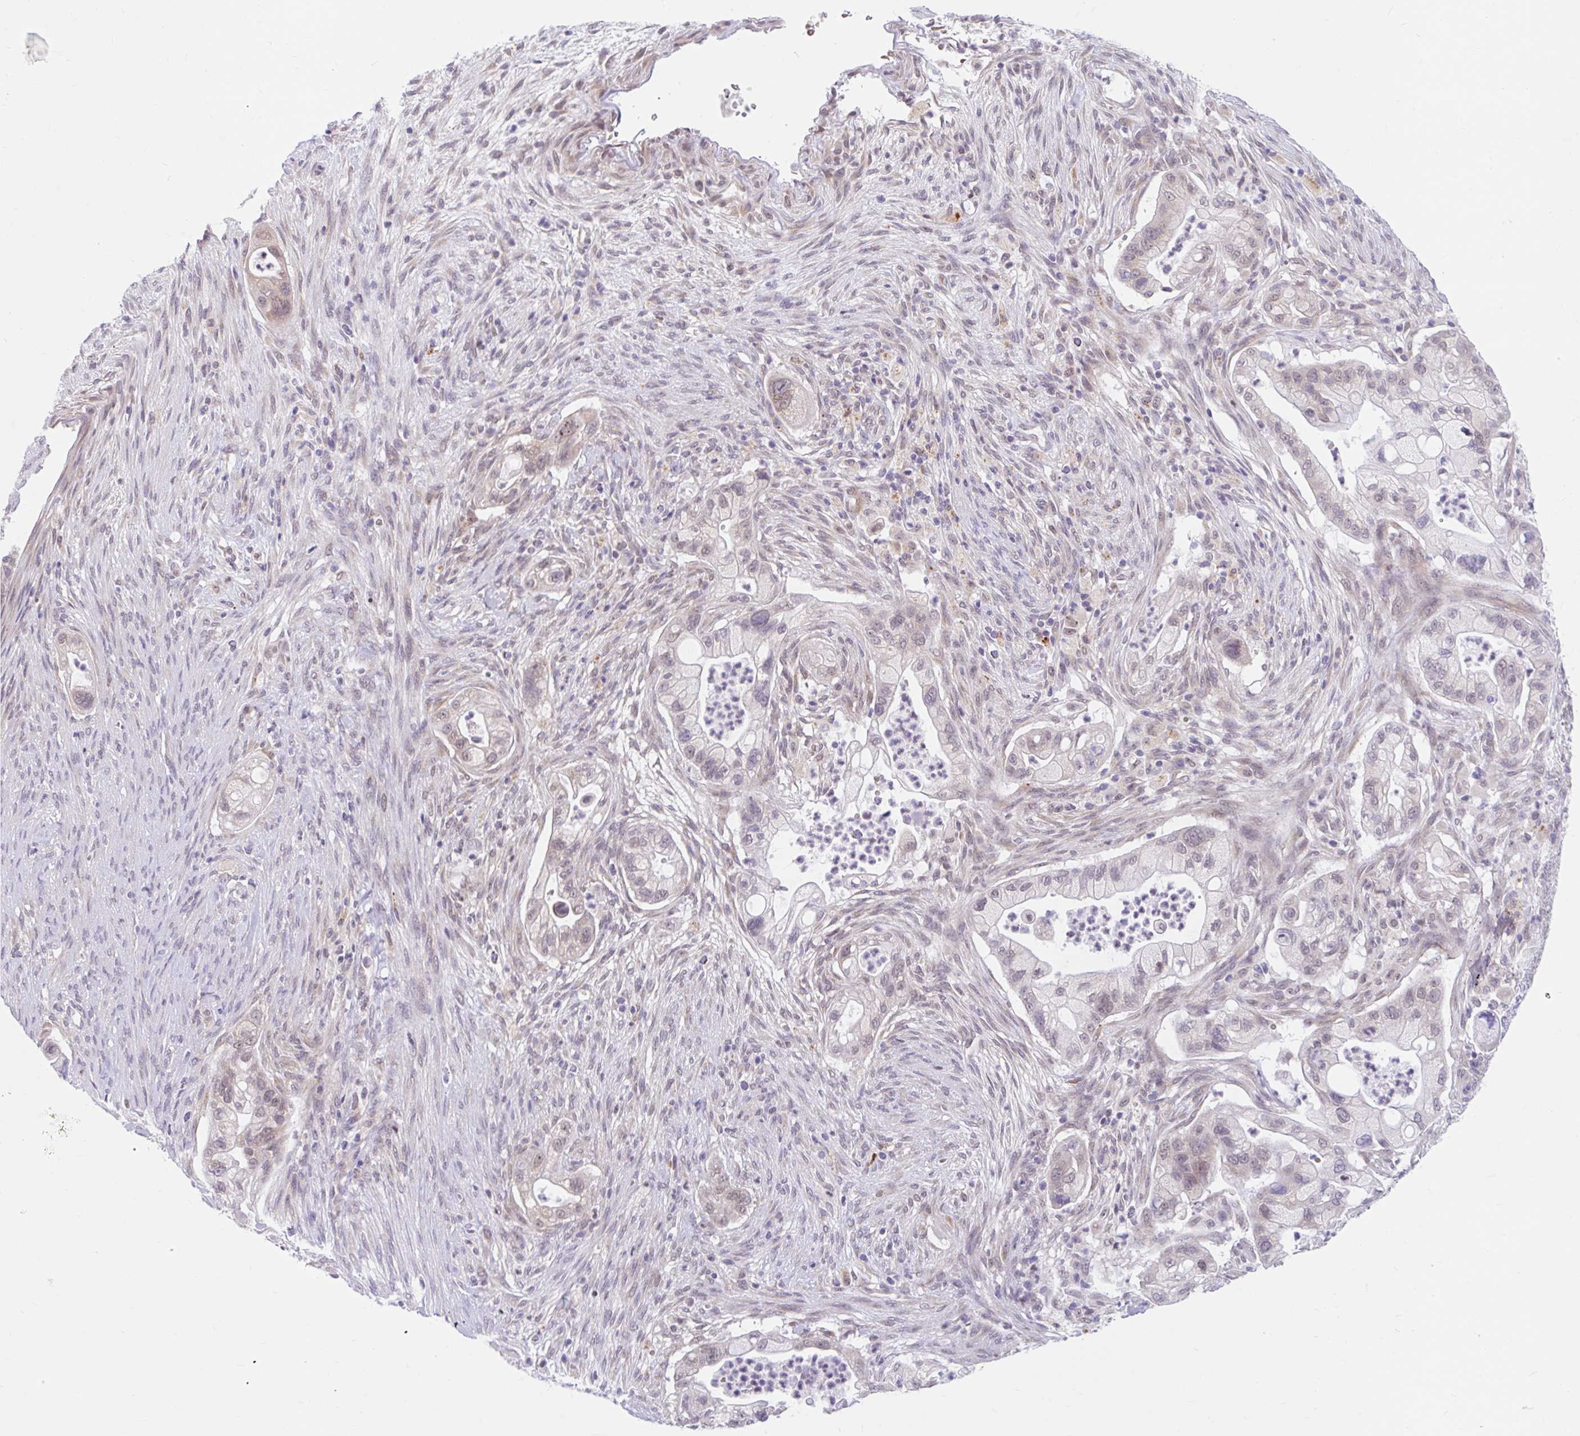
{"staining": {"intensity": "negative", "quantity": "none", "location": "none"}, "tissue": "pancreatic cancer", "cell_type": "Tumor cells", "image_type": "cancer", "snomed": [{"axis": "morphology", "description": "Adenocarcinoma, NOS"}, {"axis": "topography", "description": "Pancreas"}], "caption": "The photomicrograph shows no significant positivity in tumor cells of adenocarcinoma (pancreatic).", "gene": "SRSF10", "patient": {"sex": "male", "age": 44}}